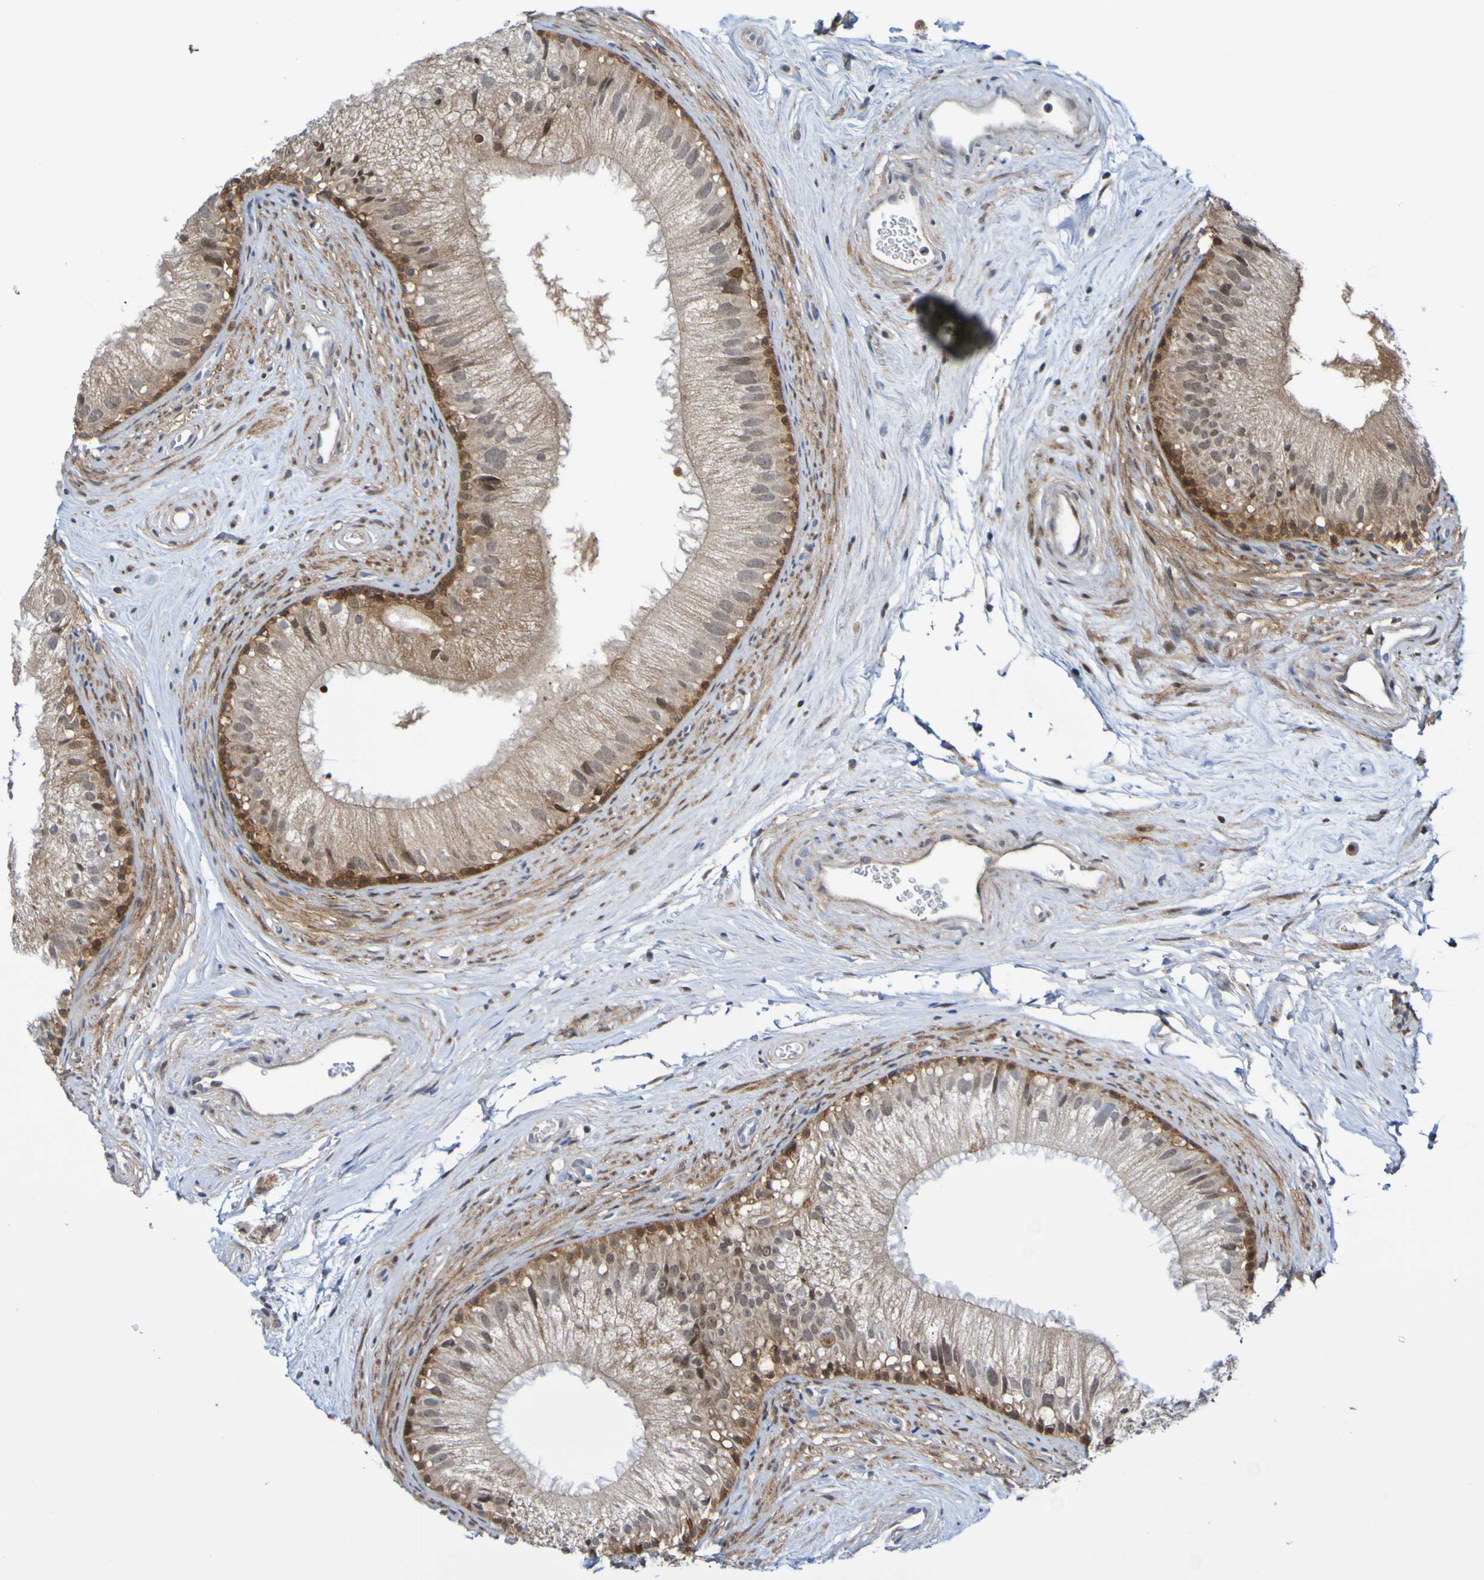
{"staining": {"intensity": "strong", "quantity": "25%-75%", "location": "cytoplasmic/membranous"}, "tissue": "epididymis", "cell_type": "Glandular cells", "image_type": "normal", "snomed": [{"axis": "morphology", "description": "Normal tissue, NOS"}, {"axis": "topography", "description": "Epididymis"}], "caption": "Epididymis stained with a protein marker displays strong staining in glandular cells.", "gene": "ATIC", "patient": {"sex": "male", "age": 56}}